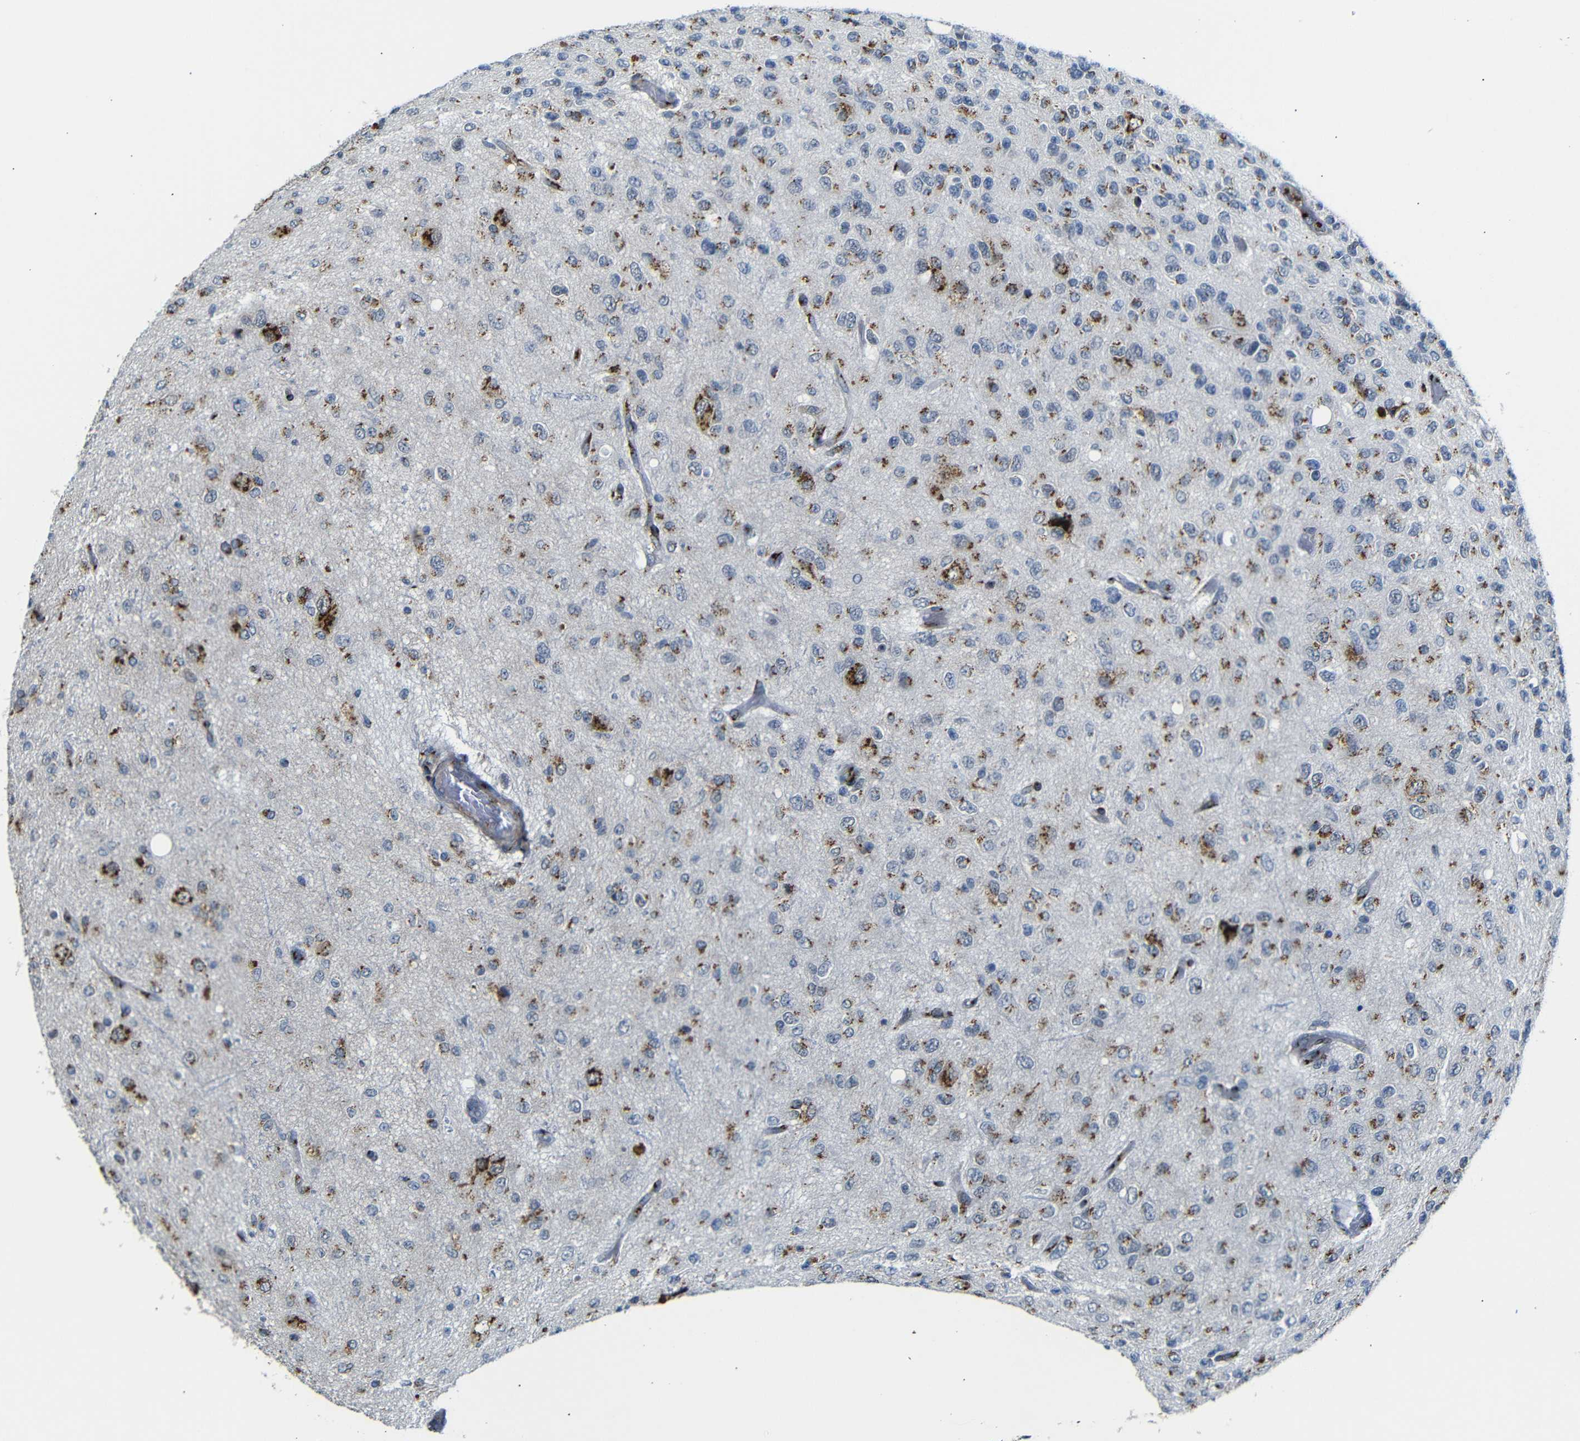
{"staining": {"intensity": "moderate", "quantity": "25%-75%", "location": "cytoplasmic/membranous"}, "tissue": "glioma", "cell_type": "Tumor cells", "image_type": "cancer", "snomed": [{"axis": "morphology", "description": "Glioma, malignant, High grade"}, {"axis": "topography", "description": "pancreas cauda"}], "caption": "This micrograph reveals IHC staining of glioma, with medium moderate cytoplasmic/membranous positivity in approximately 25%-75% of tumor cells.", "gene": "TGOLN2", "patient": {"sex": "male", "age": 60}}